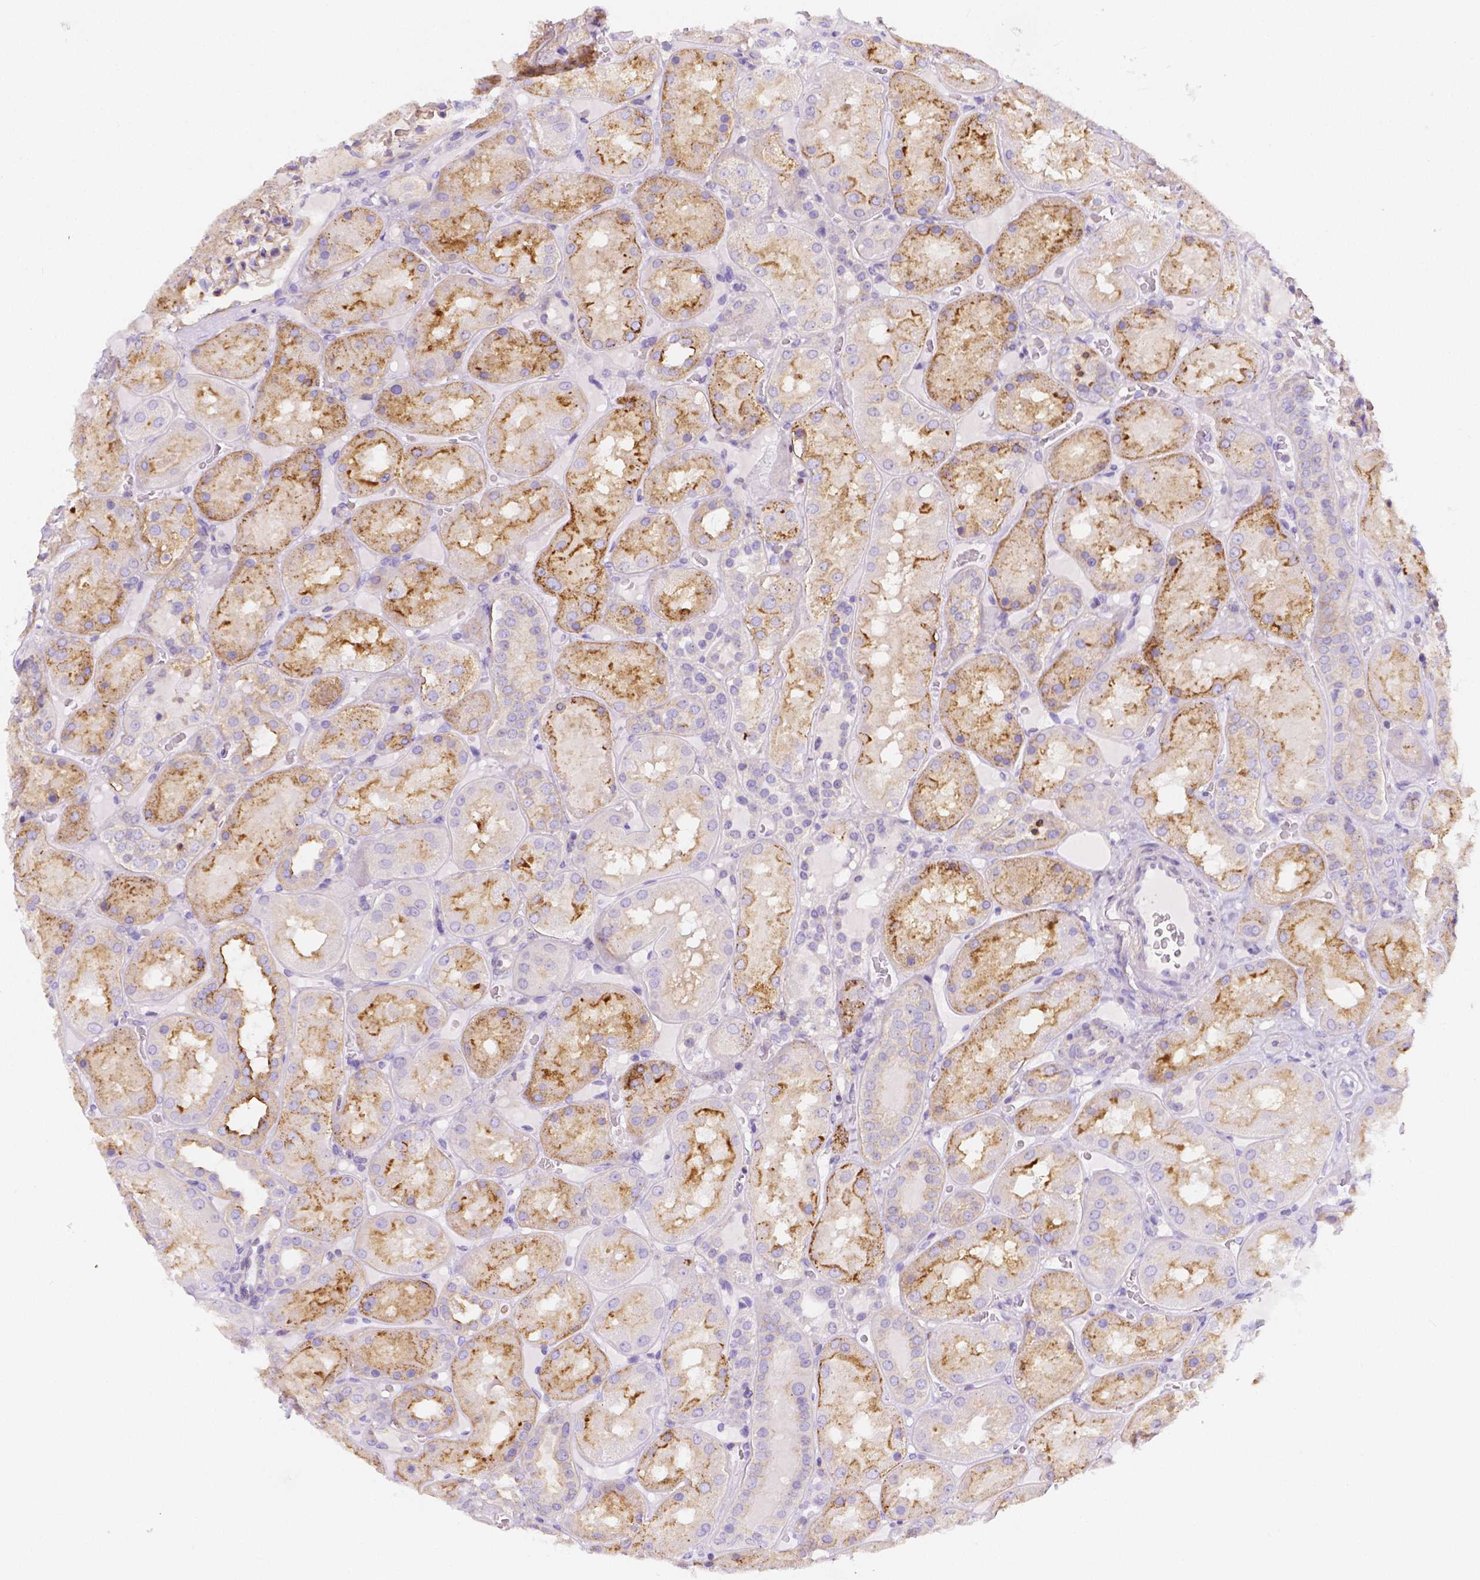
{"staining": {"intensity": "negative", "quantity": "none", "location": "none"}, "tissue": "kidney", "cell_type": "Cells in glomeruli", "image_type": "normal", "snomed": [{"axis": "morphology", "description": "Normal tissue, NOS"}, {"axis": "topography", "description": "Kidney"}], "caption": "DAB (3,3'-diaminobenzidine) immunohistochemical staining of normal human kidney demonstrates no significant expression in cells in glomeruli.", "gene": "GABRD", "patient": {"sex": "male", "age": 73}}